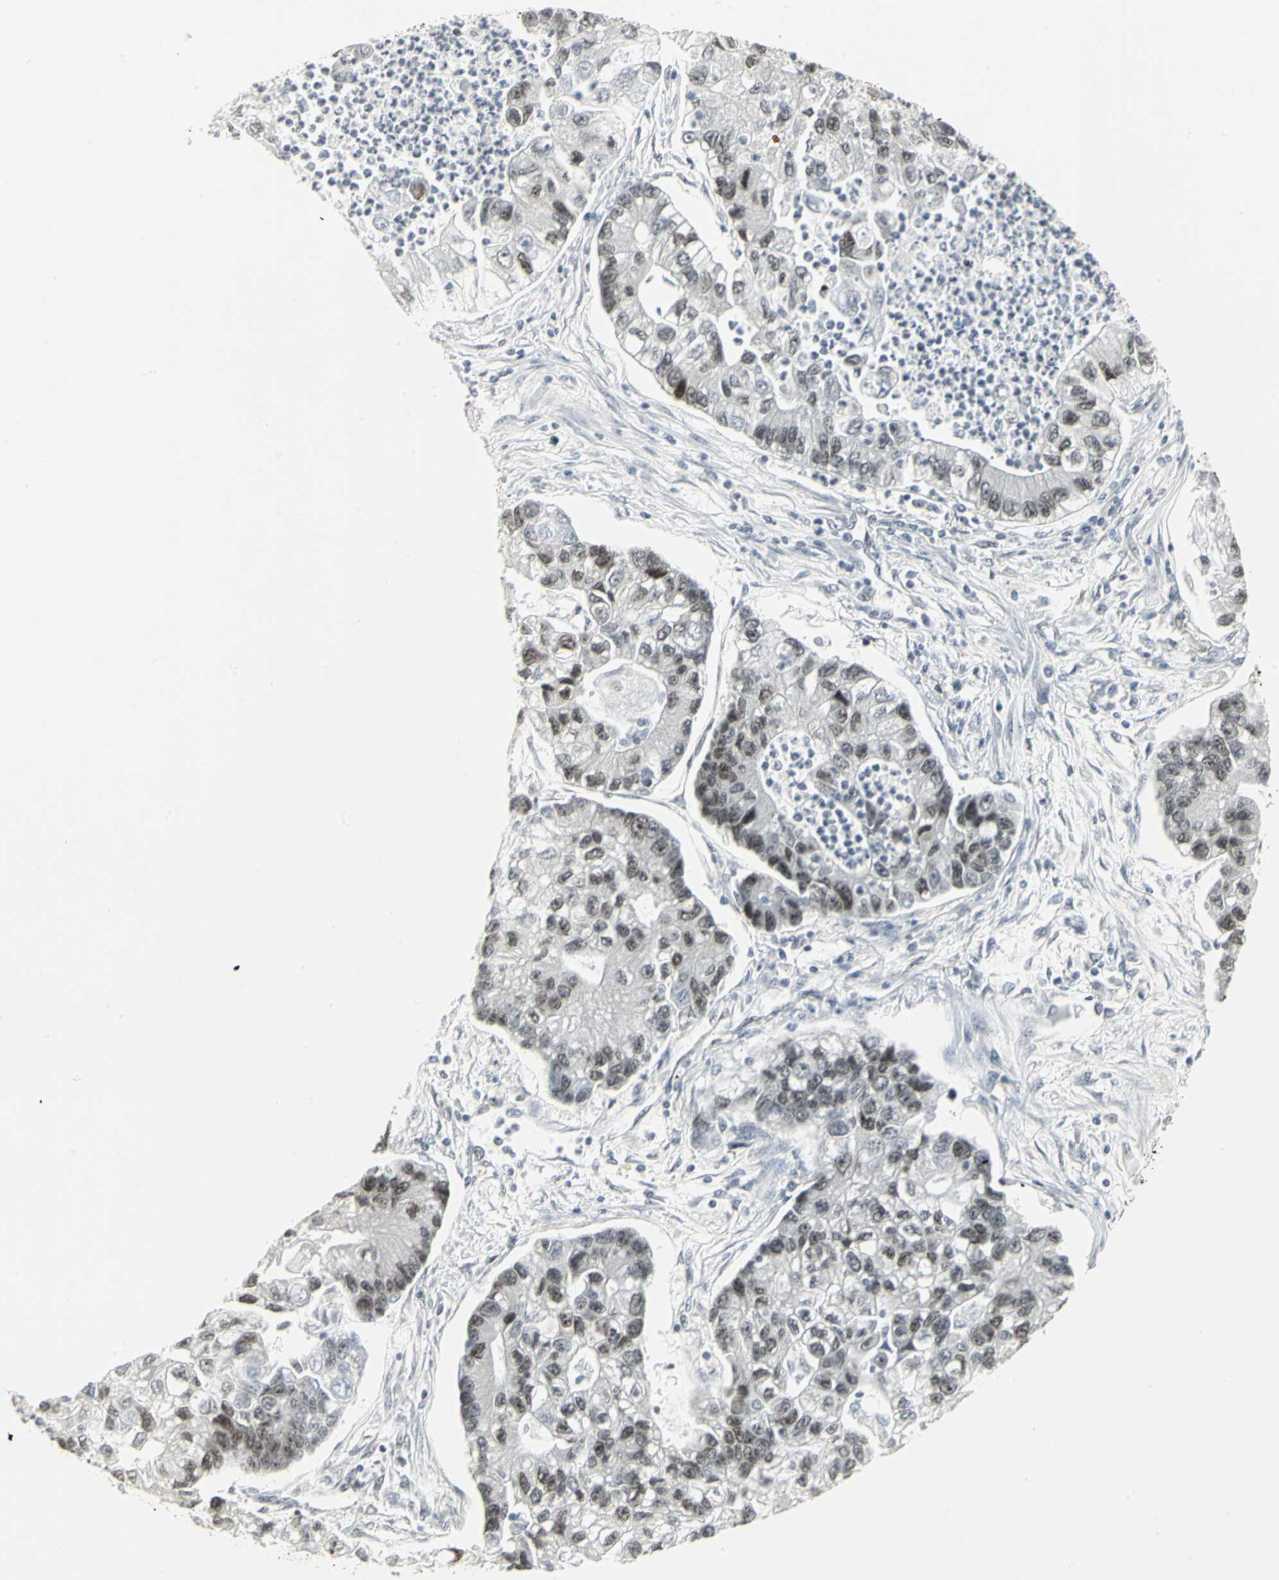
{"staining": {"intensity": "moderate", "quantity": ">75%", "location": "nuclear"}, "tissue": "lung cancer", "cell_type": "Tumor cells", "image_type": "cancer", "snomed": [{"axis": "morphology", "description": "Adenocarcinoma, NOS"}, {"axis": "topography", "description": "Lung"}], "caption": "Immunohistochemical staining of adenocarcinoma (lung) exhibits medium levels of moderate nuclear protein staining in approximately >75% of tumor cells.", "gene": "CBX3", "patient": {"sex": "female", "age": 51}}